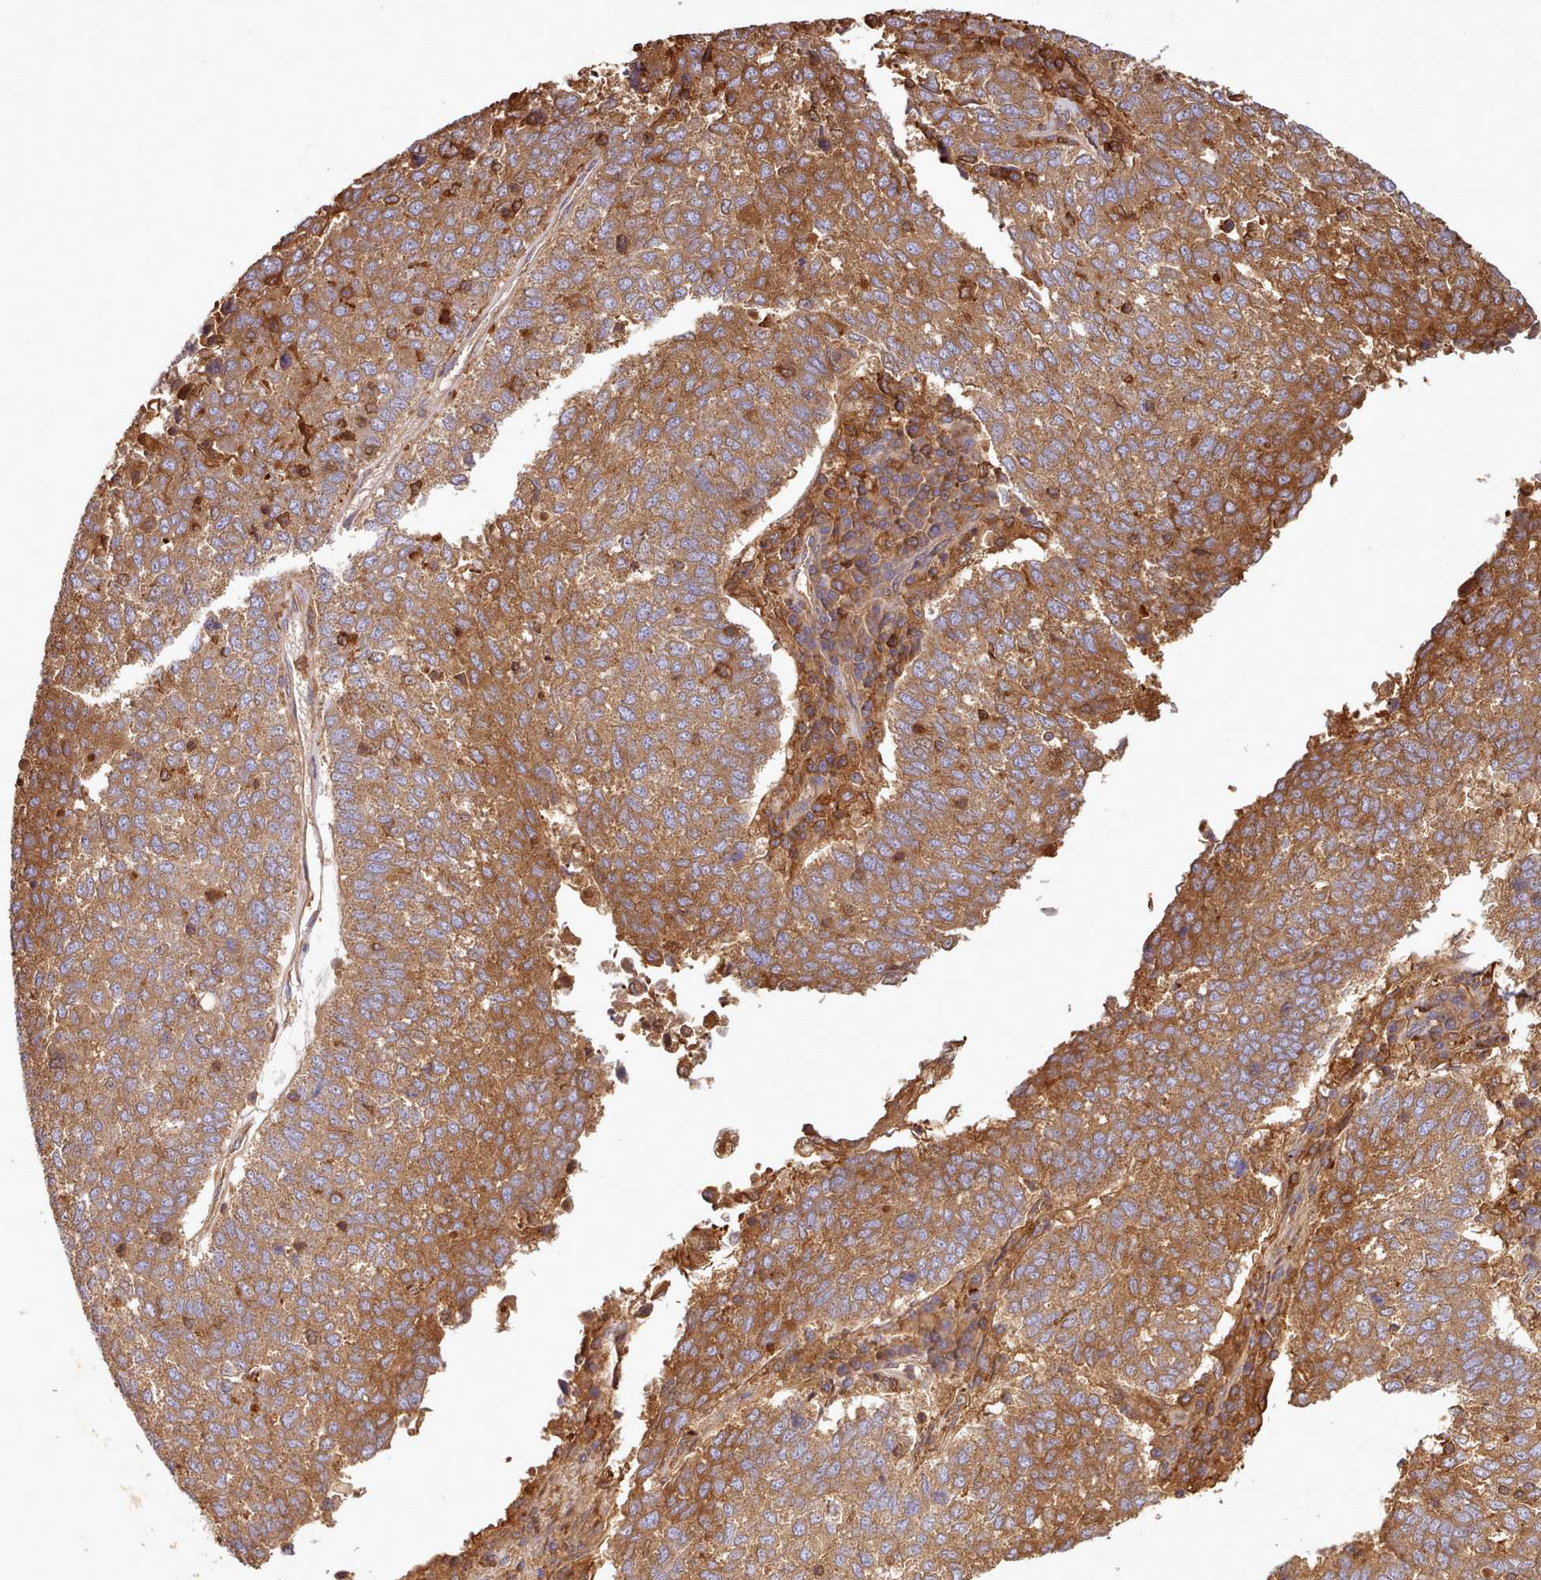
{"staining": {"intensity": "moderate", "quantity": ">75%", "location": "cytoplasmic/membranous"}, "tissue": "lung cancer", "cell_type": "Tumor cells", "image_type": "cancer", "snomed": [{"axis": "morphology", "description": "Squamous cell carcinoma, NOS"}, {"axis": "topography", "description": "Lung"}], "caption": "This histopathology image exhibits lung cancer stained with immunohistochemistry to label a protein in brown. The cytoplasmic/membranous of tumor cells show moderate positivity for the protein. Nuclei are counter-stained blue.", "gene": "SLC4A9", "patient": {"sex": "male", "age": 73}}